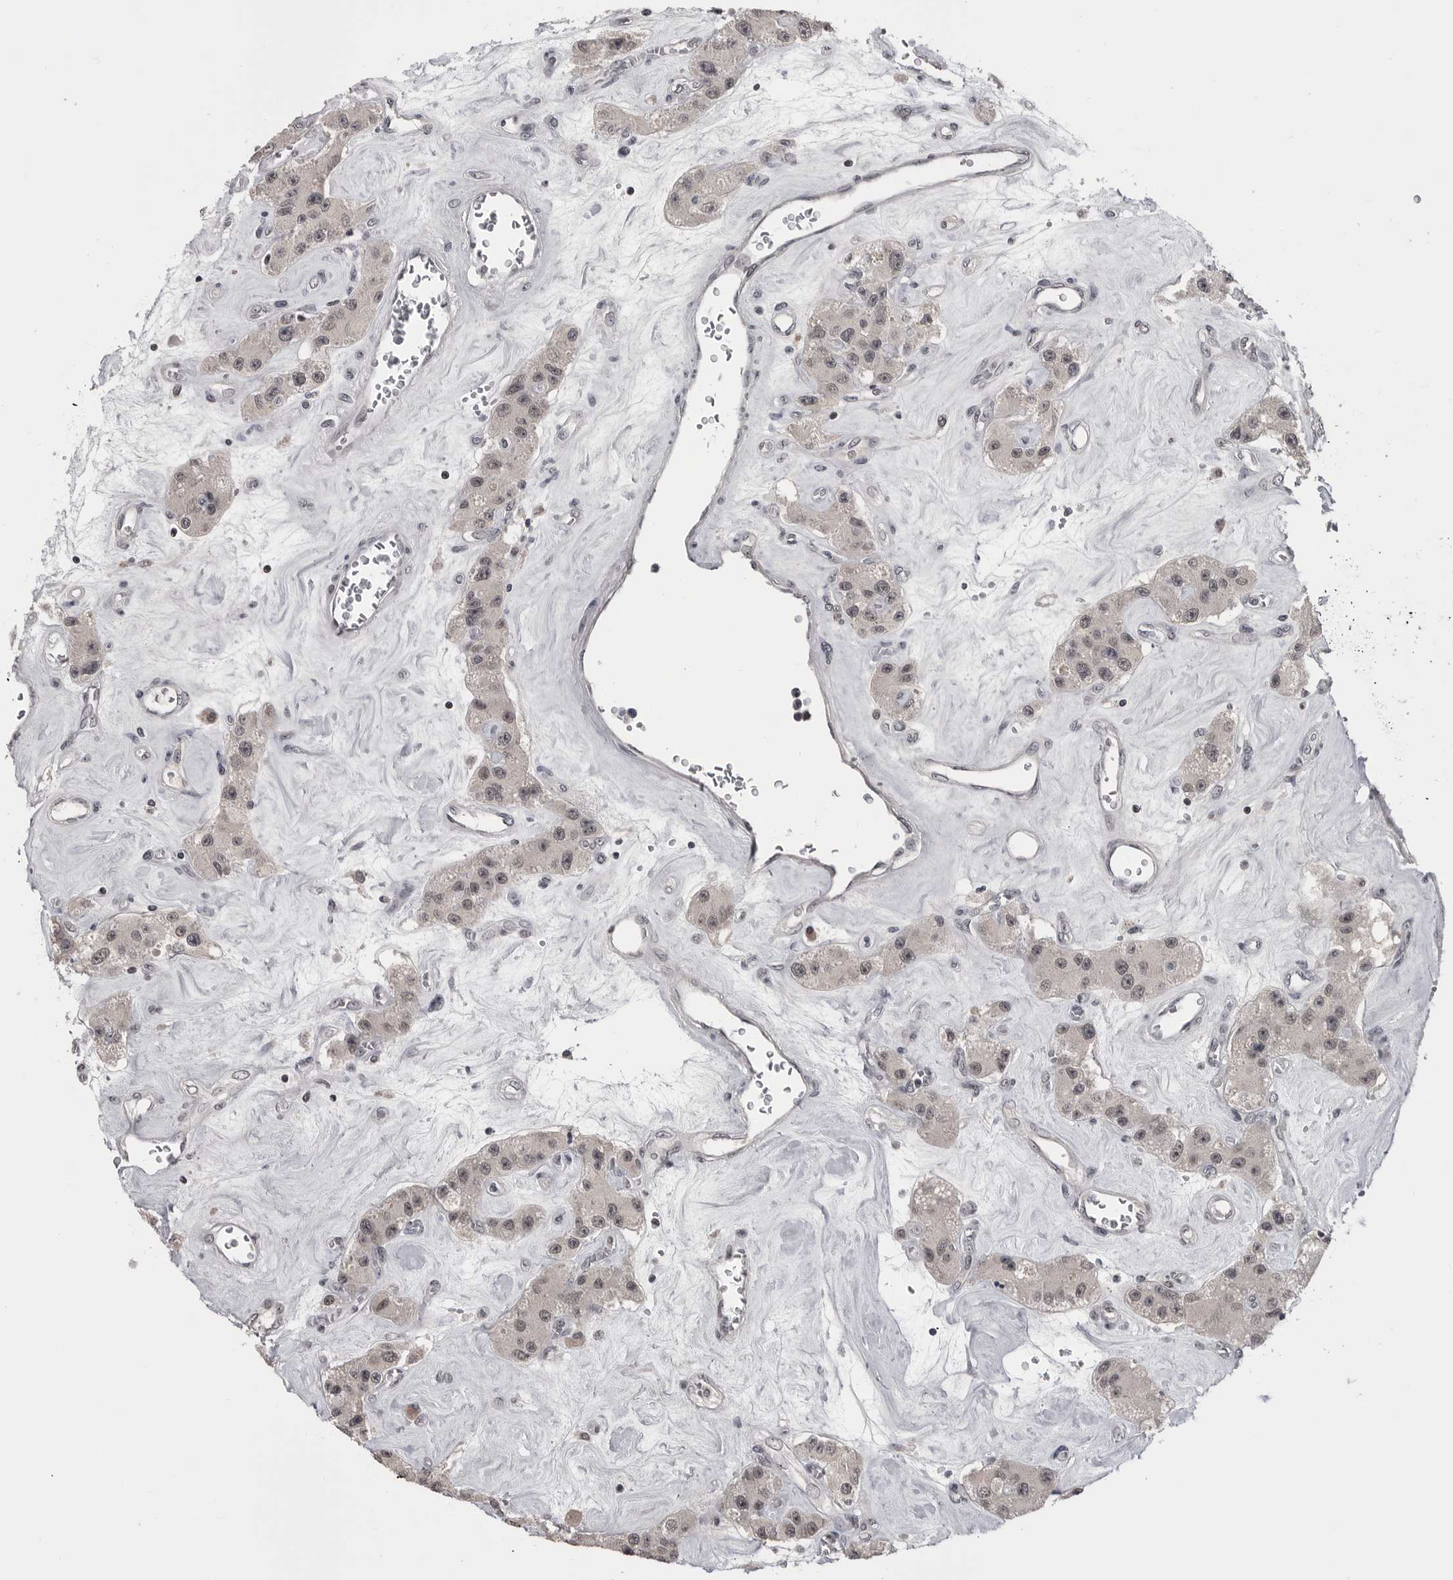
{"staining": {"intensity": "weak", "quantity": ">75%", "location": "nuclear"}, "tissue": "carcinoid", "cell_type": "Tumor cells", "image_type": "cancer", "snomed": [{"axis": "morphology", "description": "Carcinoid, malignant, NOS"}, {"axis": "topography", "description": "Pancreas"}], "caption": "Immunohistochemical staining of carcinoid demonstrates weak nuclear protein positivity in approximately >75% of tumor cells.", "gene": "DLG2", "patient": {"sex": "male", "age": 41}}